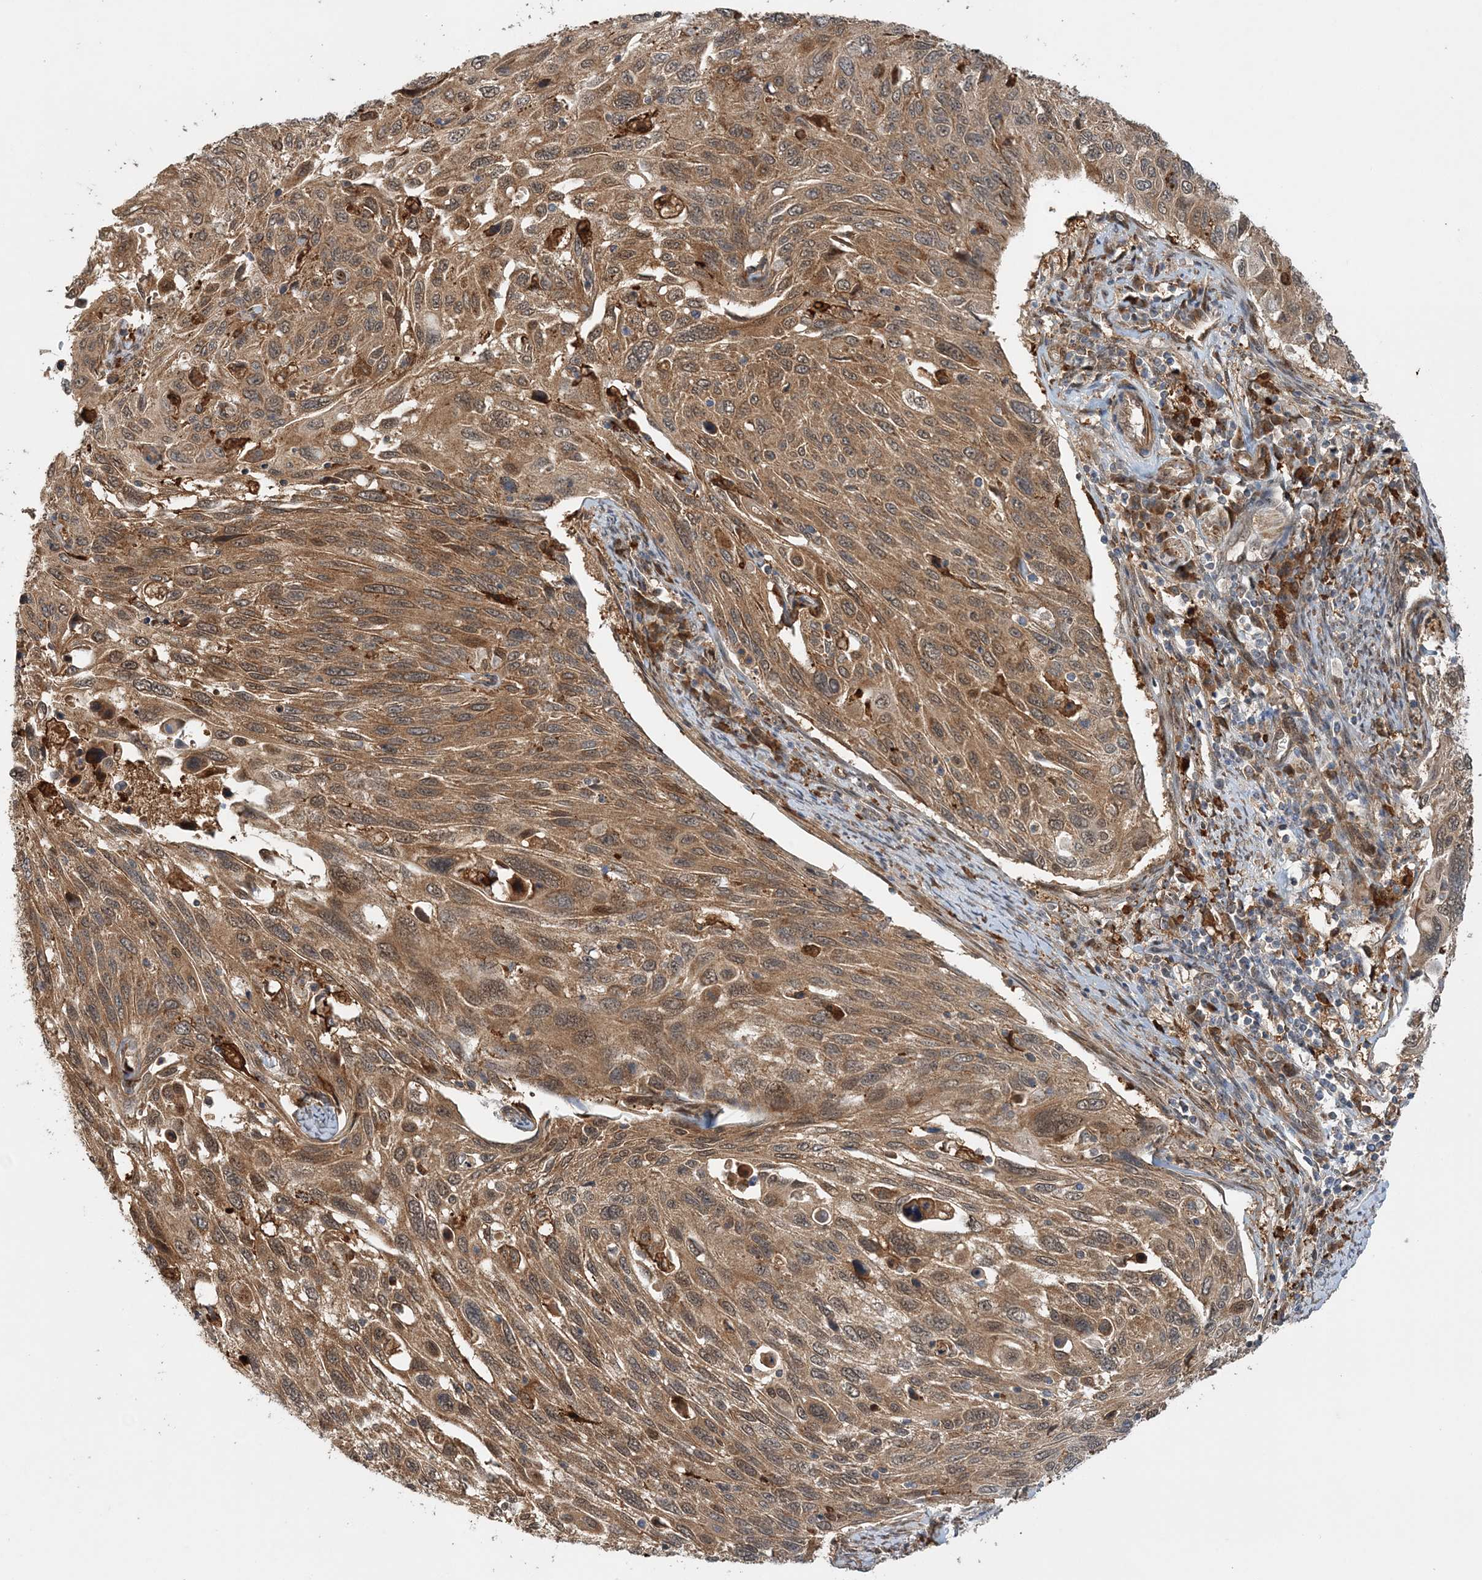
{"staining": {"intensity": "moderate", "quantity": ">75%", "location": "cytoplasmic/membranous"}, "tissue": "cervical cancer", "cell_type": "Tumor cells", "image_type": "cancer", "snomed": [{"axis": "morphology", "description": "Squamous cell carcinoma, NOS"}, {"axis": "topography", "description": "Cervix"}], "caption": "IHC (DAB (3,3'-diaminobenzidine)) staining of human cervical squamous cell carcinoma demonstrates moderate cytoplasmic/membranous protein positivity in about >75% of tumor cells. (DAB (3,3'-diaminobenzidine) IHC, brown staining for protein, blue staining for nuclei).", "gene": "UBTD2", "patient": {"sex": "female", "age": 70}}